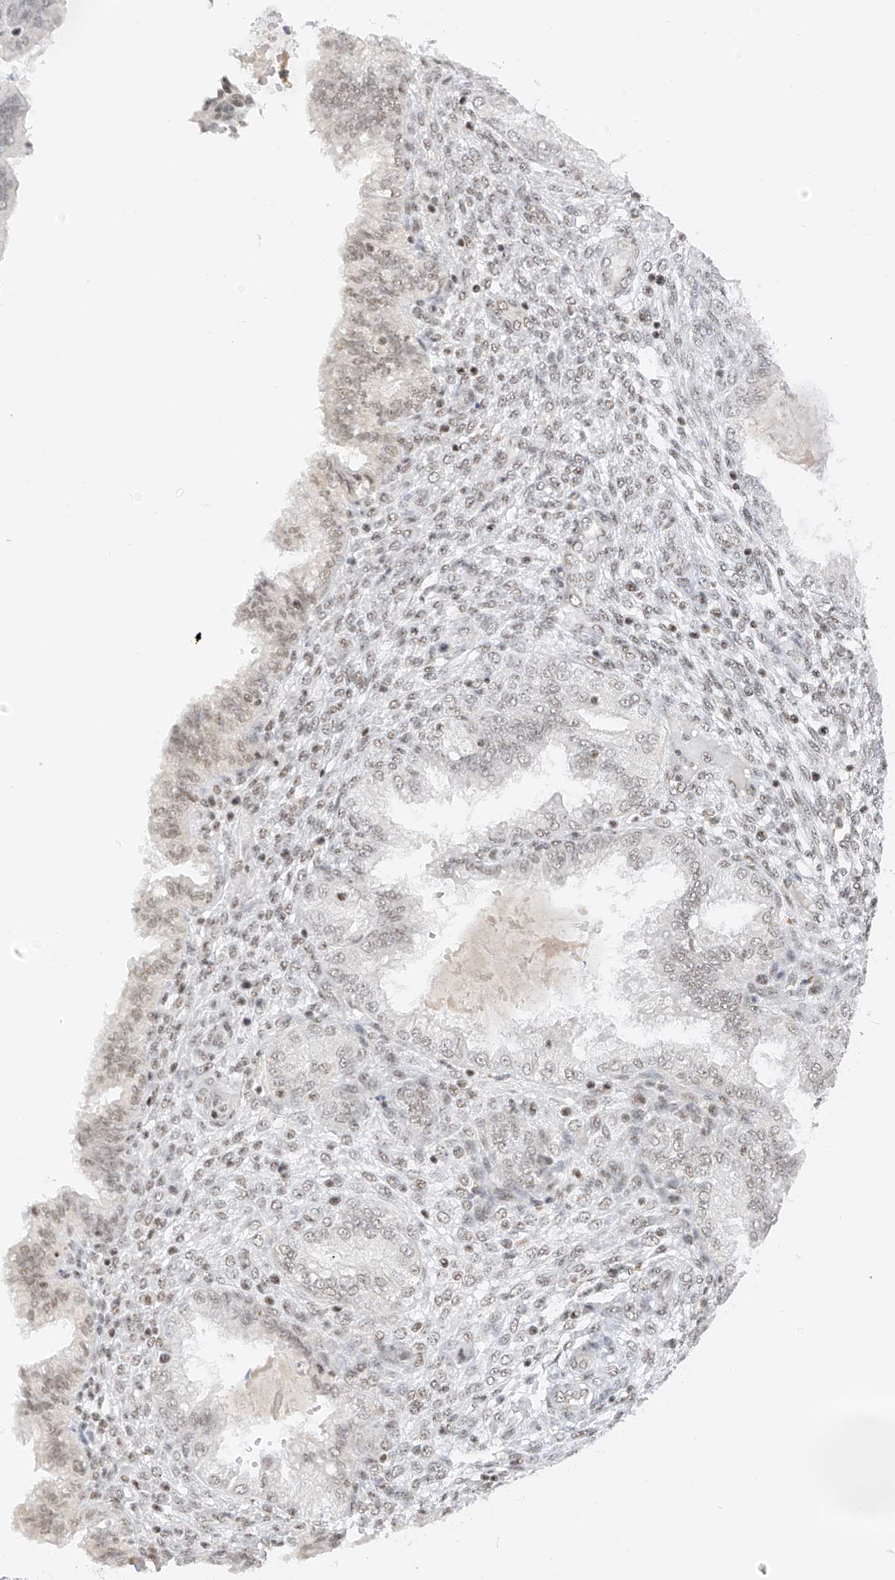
{"staining": {"intensity": "weak", "quantity": "25%-75%", "location": "nuclear"}, "tissue": "endometrium", "cell_type": "Cells in endometrial stroma", "image_type": "normal", "snomed": [{"axis": "morphology", "description": "Normal tissue, NOS"}, {"axis": "topography", "description": "Endometrium"}], "caption": "Endometrium stained with a protein marker displays weak staining in cells in endometrial stroma.", "gene": "NRF1", "patient": {"sex": "female", "age": 33}}